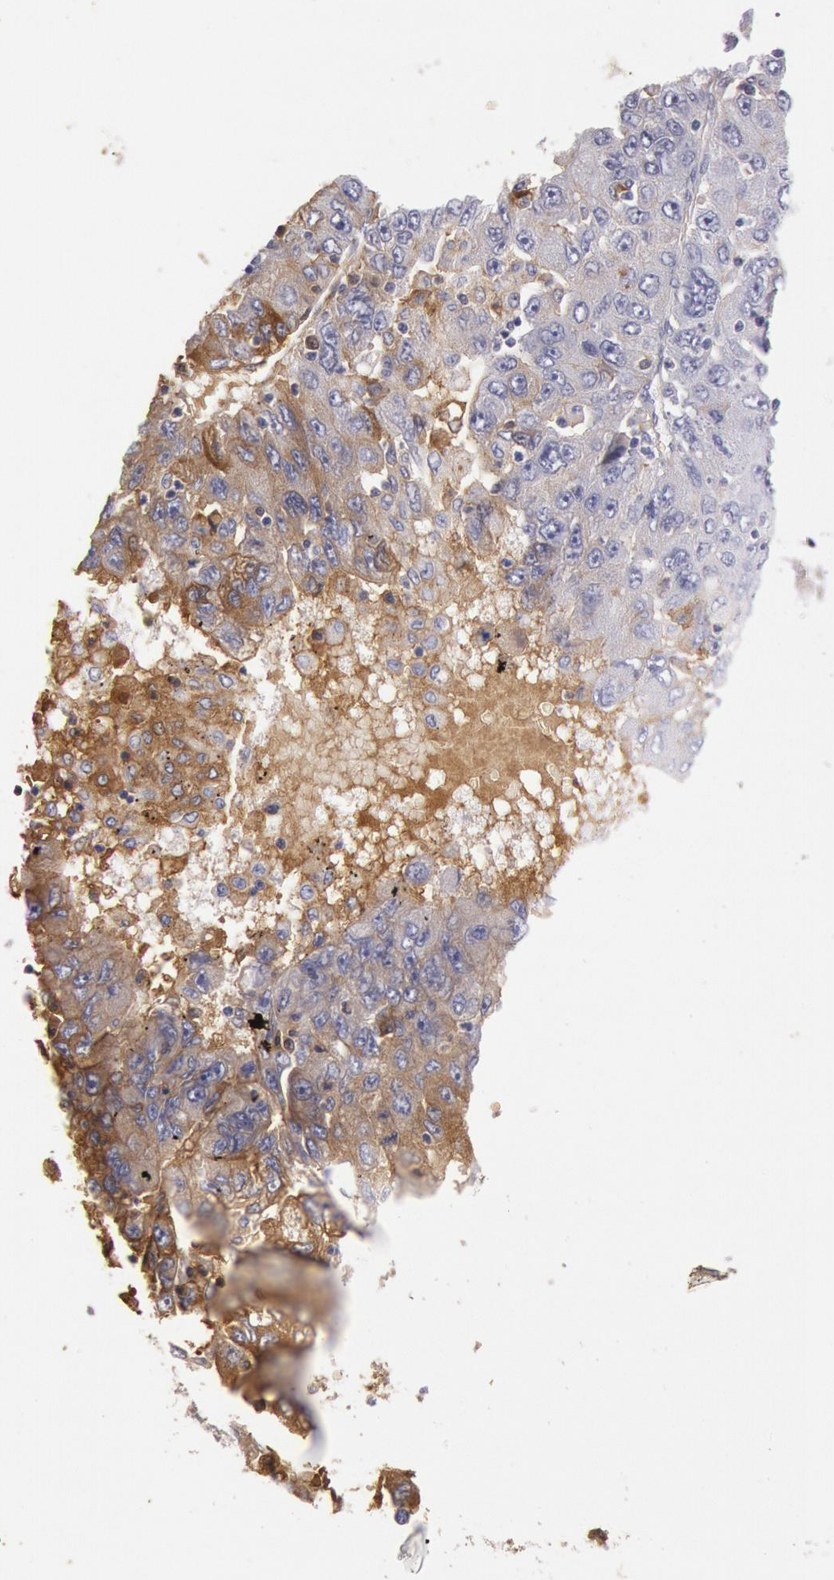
{"staining": {"intensity": "moderate", "quantity": "25%-75%", "location": "cytoplasmic/membranous"}, "tissue": "liver cancer", "cell_type": "Tumor cells", "image_type": "cancer", "snomed": [{"axis": "morphology", "description": "Carcinoma, Hepatocellular, NOS"}, {"axis": "topography", "description": "Liver"}], "caption": "Immunohistochemistry image of neoplastic tissue: human liver cancer (hepatocellular carcinoma) stained using immunohistochemistry (IHC) shows medium levels of moderate protein expression localized specifically in the cytoplasmic/membranous of tumor cells, appearing as a cytoplasmic/membranous brown color.", "gene": "IGHA1", "patient": {"sex": "male", "age": 49}}